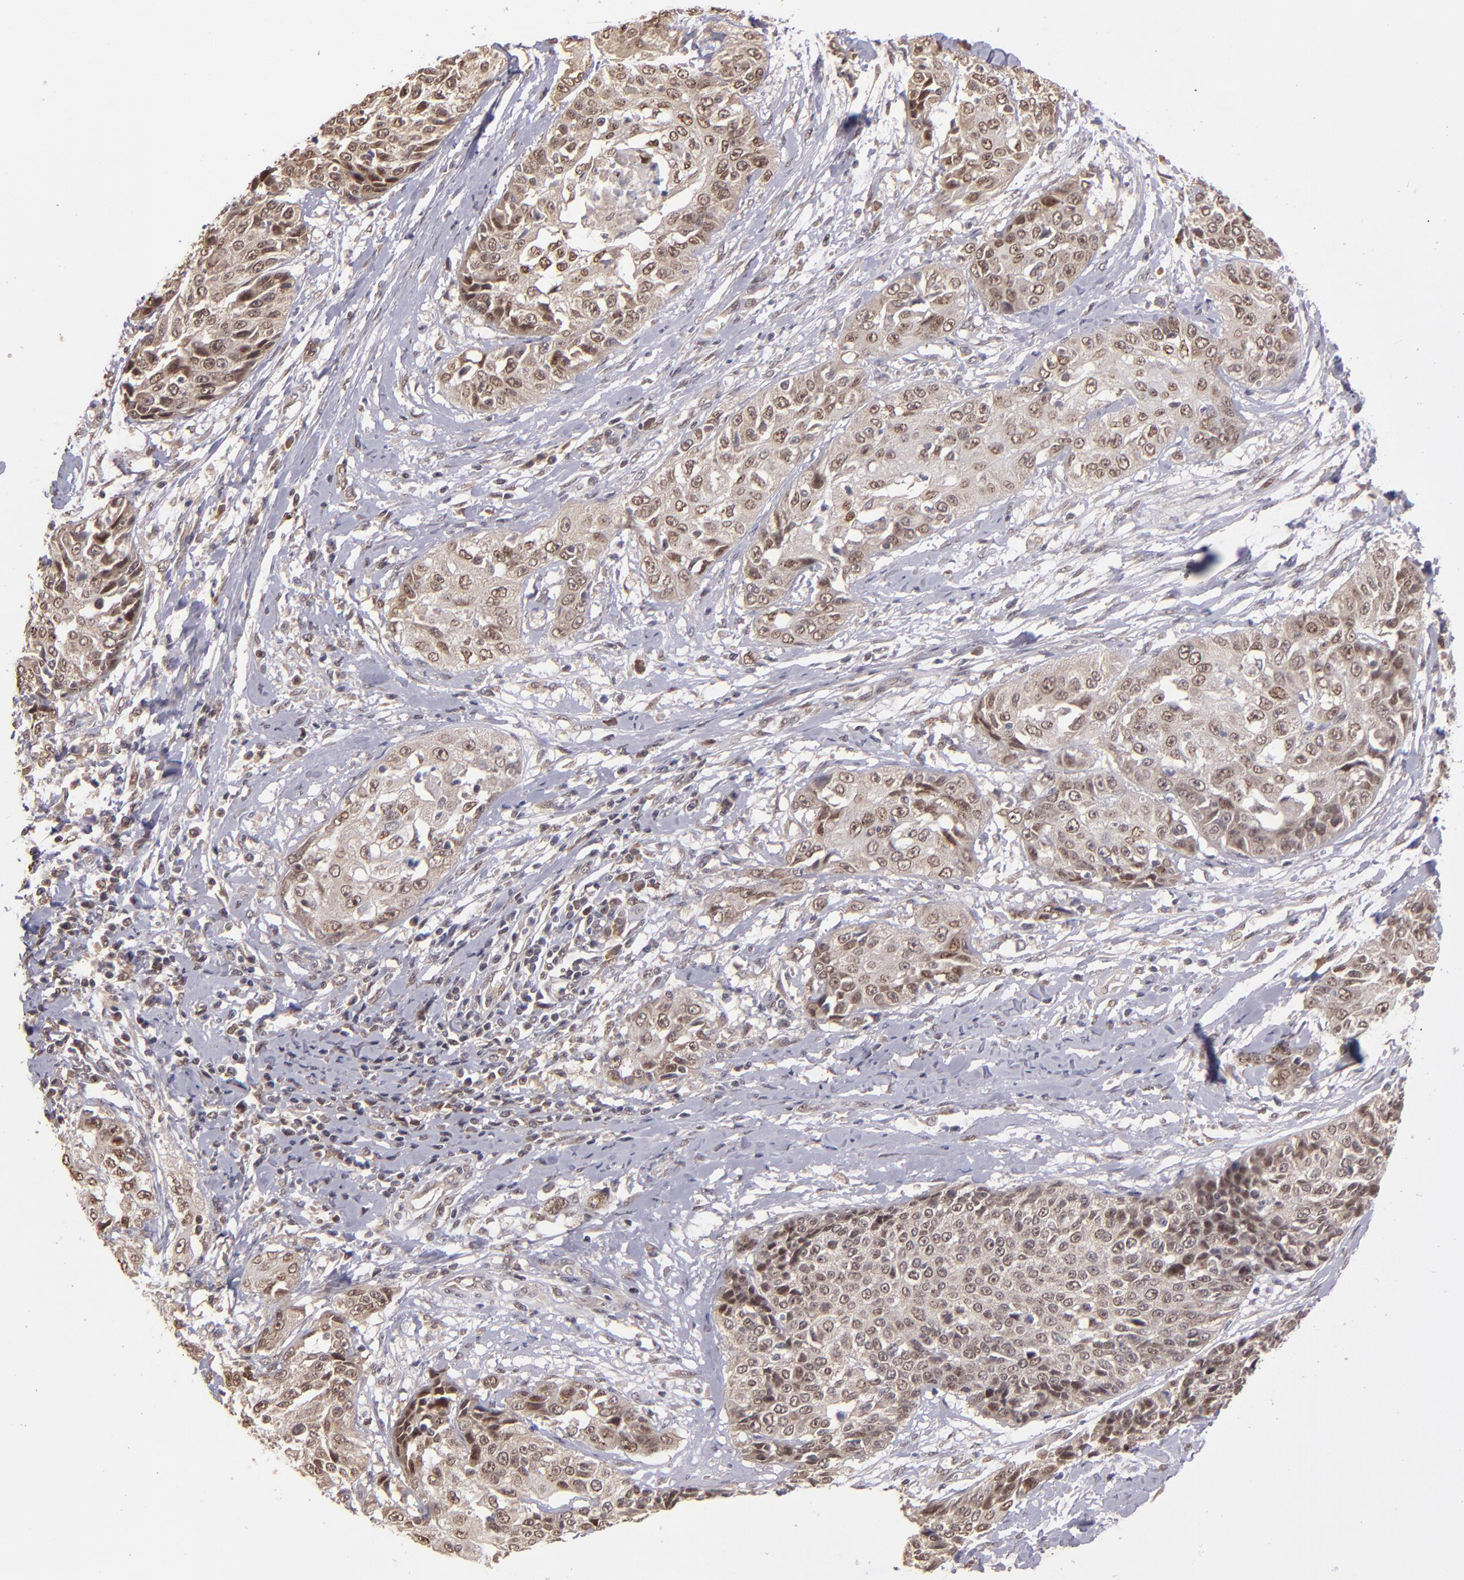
{"staining": {"intensity": "moderate", "quantity": ">75%", "location": "nuclear"}, "tissue": "cervical cancer", "cell_type": "Tumor cells", "image_type": "cancer", "snomed": [{"axis": "morphology", "description": "Squamous cell carcinoma, NOS"}, {"axis": "topography", "description": "Cervix"}], "caption": "The immunohistochemical stain shows moderate nuclear staining in tumor cells of cervical cancer tissue.", "gene": "ABHD12B", "patient": {"sex": "female", "age": 64}}